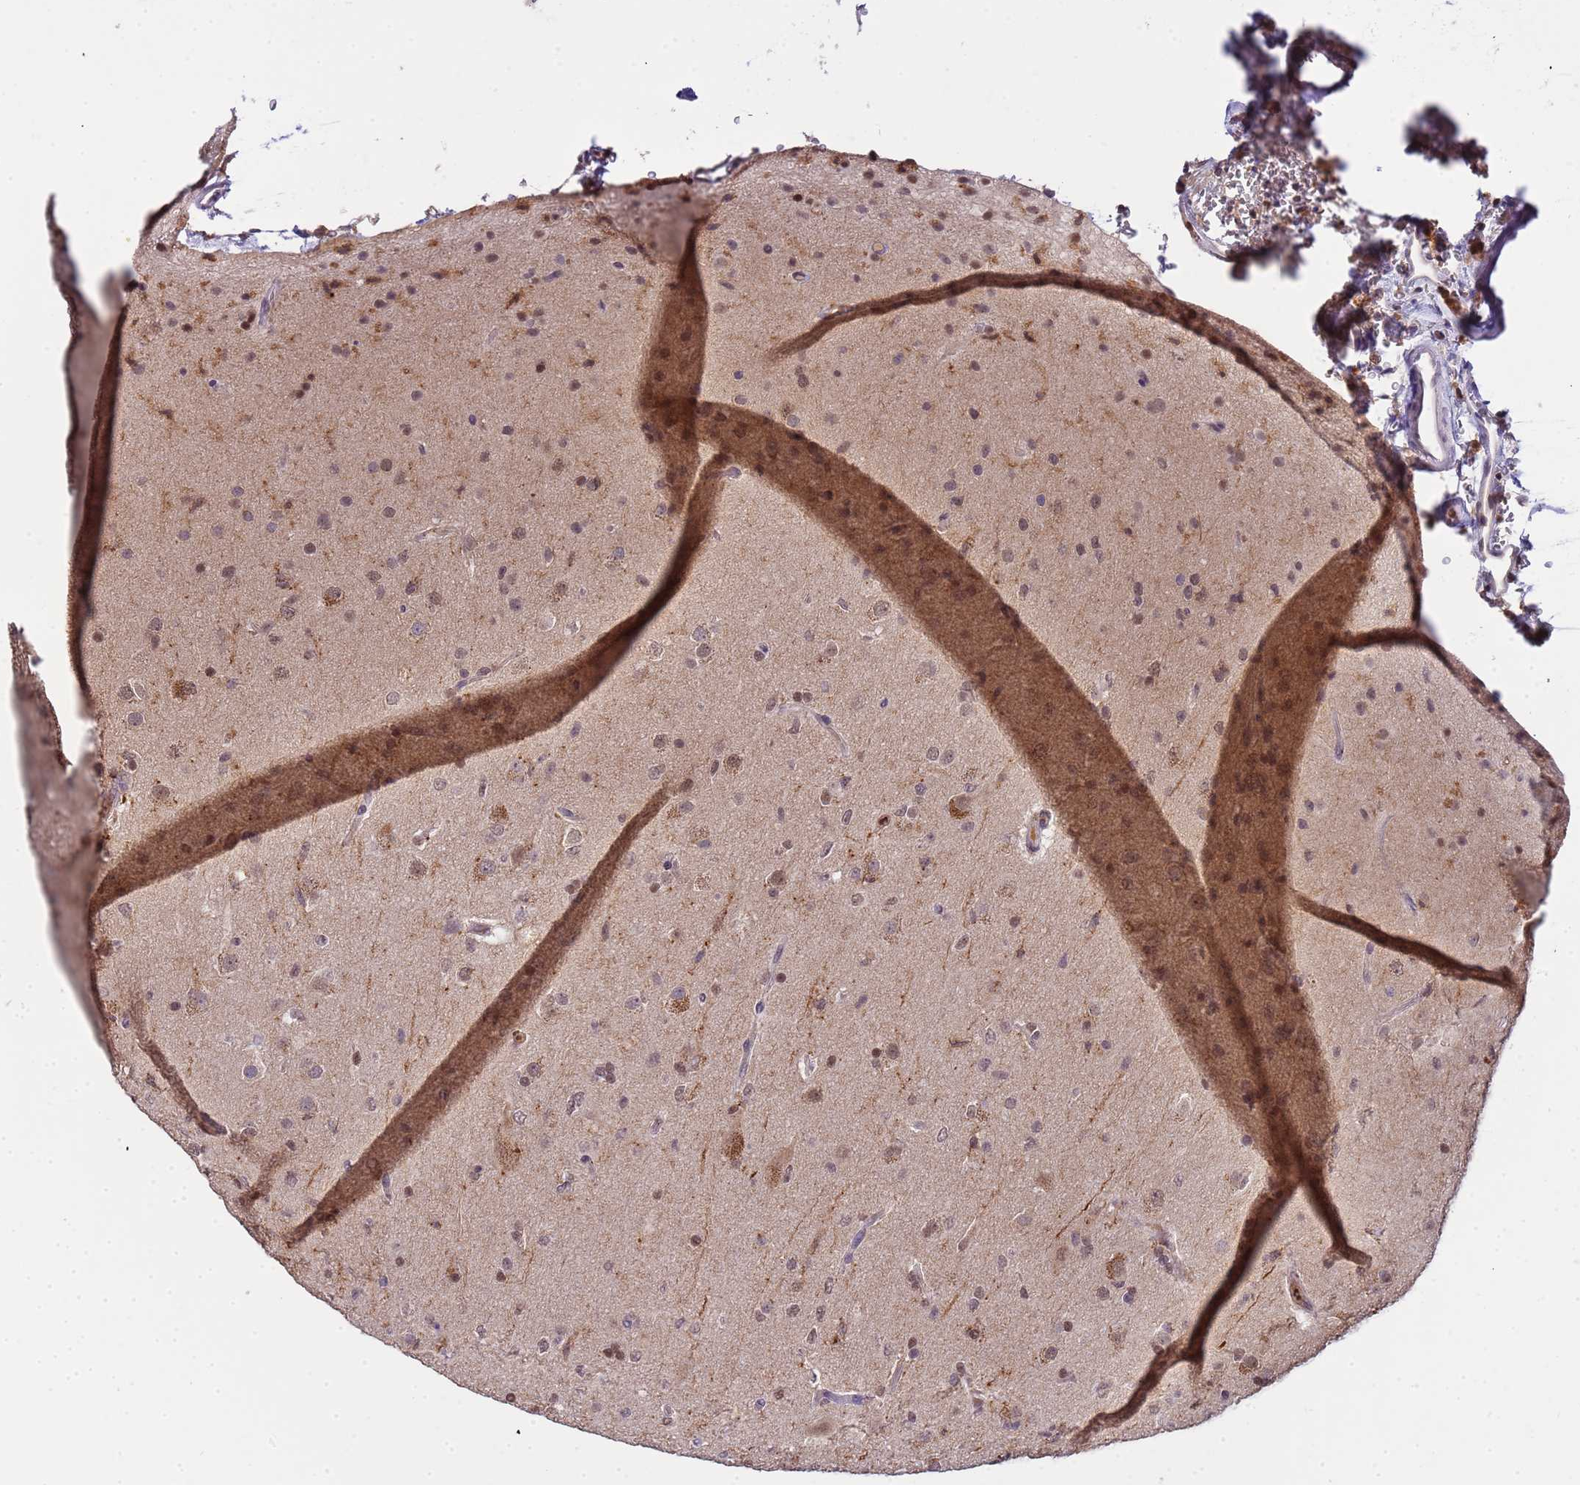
{"staining": {"intensity": "weak", "quantity": "25%-75%", "location": "nuclear"}, "tissue": "glioma", "cell_type": "Tumor cells", "image_type": "cancer", "snomed": [{"axis": "morphology", "description": "Glioma, malignant, Low grade"}, {"axis": "topography", "description": "Brain"}], "caption": "Immunohistochemistry (IHC) (DAB) staining of glioma displays weak nuclear protein expression in approximately 25%-75% of tumor cells. (IHC, brightfield microscopy, high magnification).", "gene": "CD53", "patient": {"sex": "male", "age": 65}}